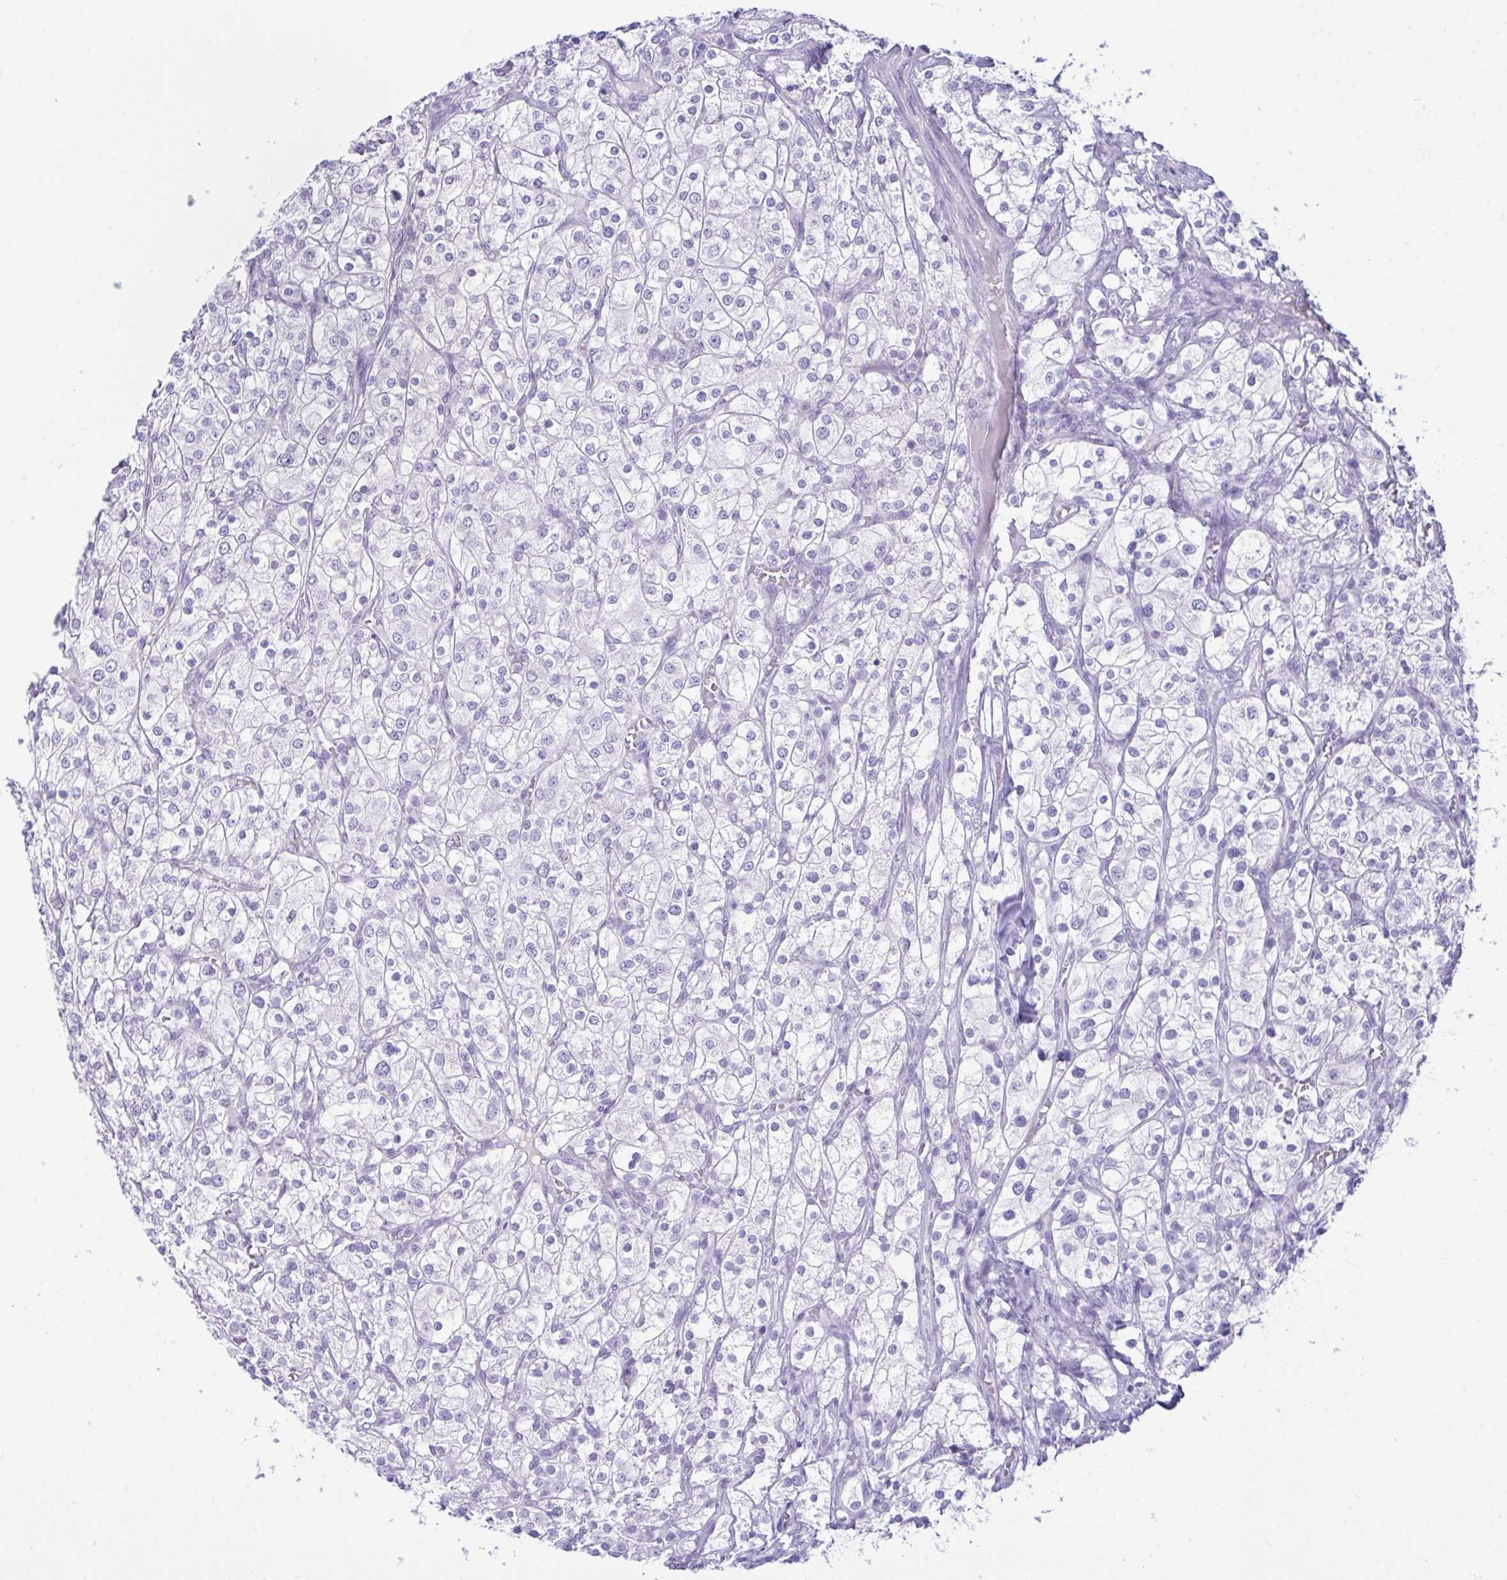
{"staining": {"intensity": "negative", "quantity": "none", "location": "none"}, "tissue": "renal cancer", "cell_type": "Tumor cells", "image_type": "cancer", "snomed": [{"axis": "morphology", "description": "Adenocarcinoma, NOS"}, {"axis": "topography", "description": "Kidney"}], "caption": "Immunohistochemistry photomicrograph of neoplastic tissue: adenocarcinoma (renal) stained with DAB demonstrates no significant protein expression in tumor cells.", "gene": "GLB1L2", "patient": {"sex": "male", "age": 80}}